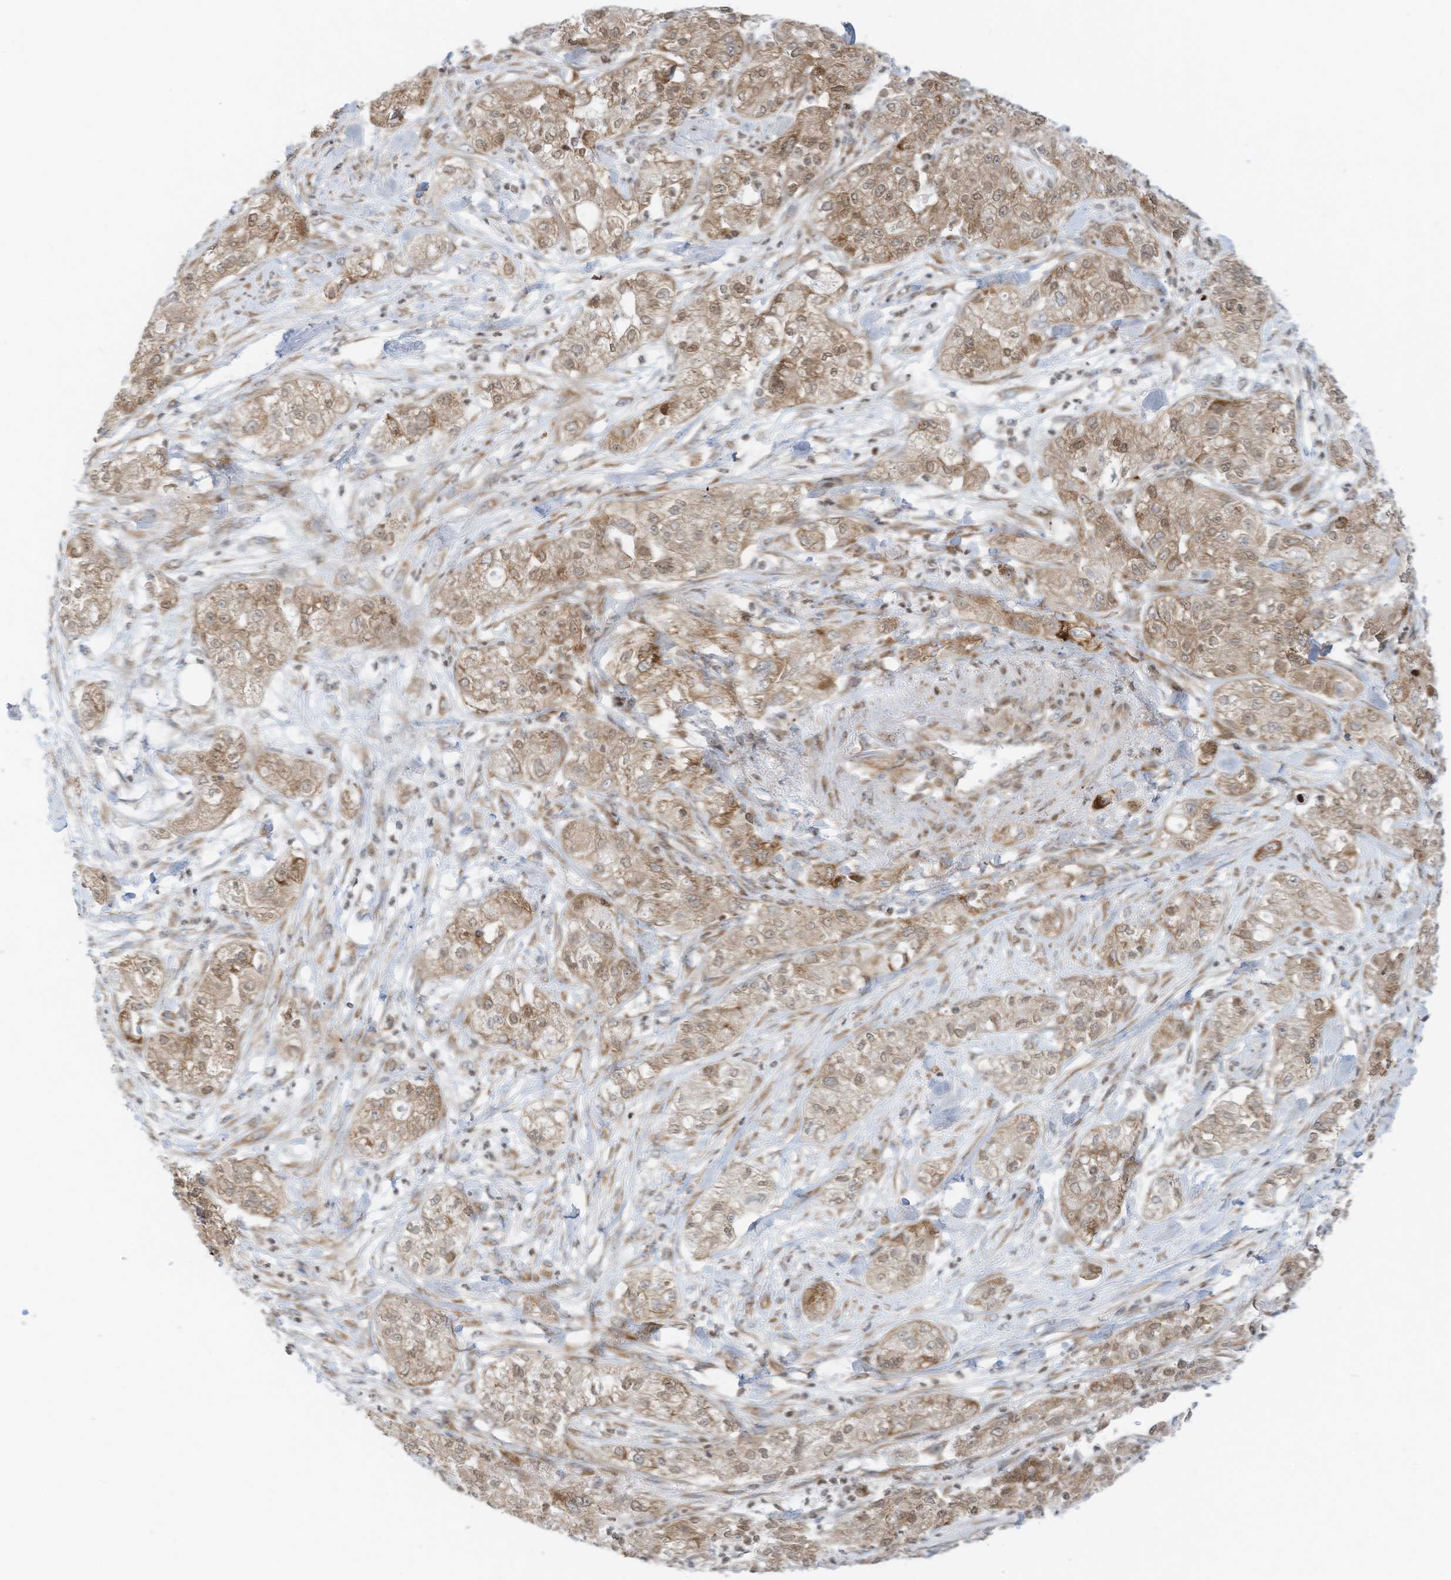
{"staining": {"intensity": "moderate", "quantity": ">75%", "location": "cytoplasmic/membranous,nuclear"}, "tissue": "pancreatic cancer", "cell_type": "Tumor cells", "image_type": "cancer", "snomed": [{"axis": "morphology", "description": "Adenocarcinoma, NOS"}, {"axis": "topography", "description": "Pancreas"}], "caption": "Human adenocarcinoma (pancreatic) stained for a protein (brown) reveals moderate cytoplasmic/membranous and nuclear positive expression in approximately >75% of tumor cells.", "gene": "EDF1", "patient": {"sex": "female", "age": 78}}